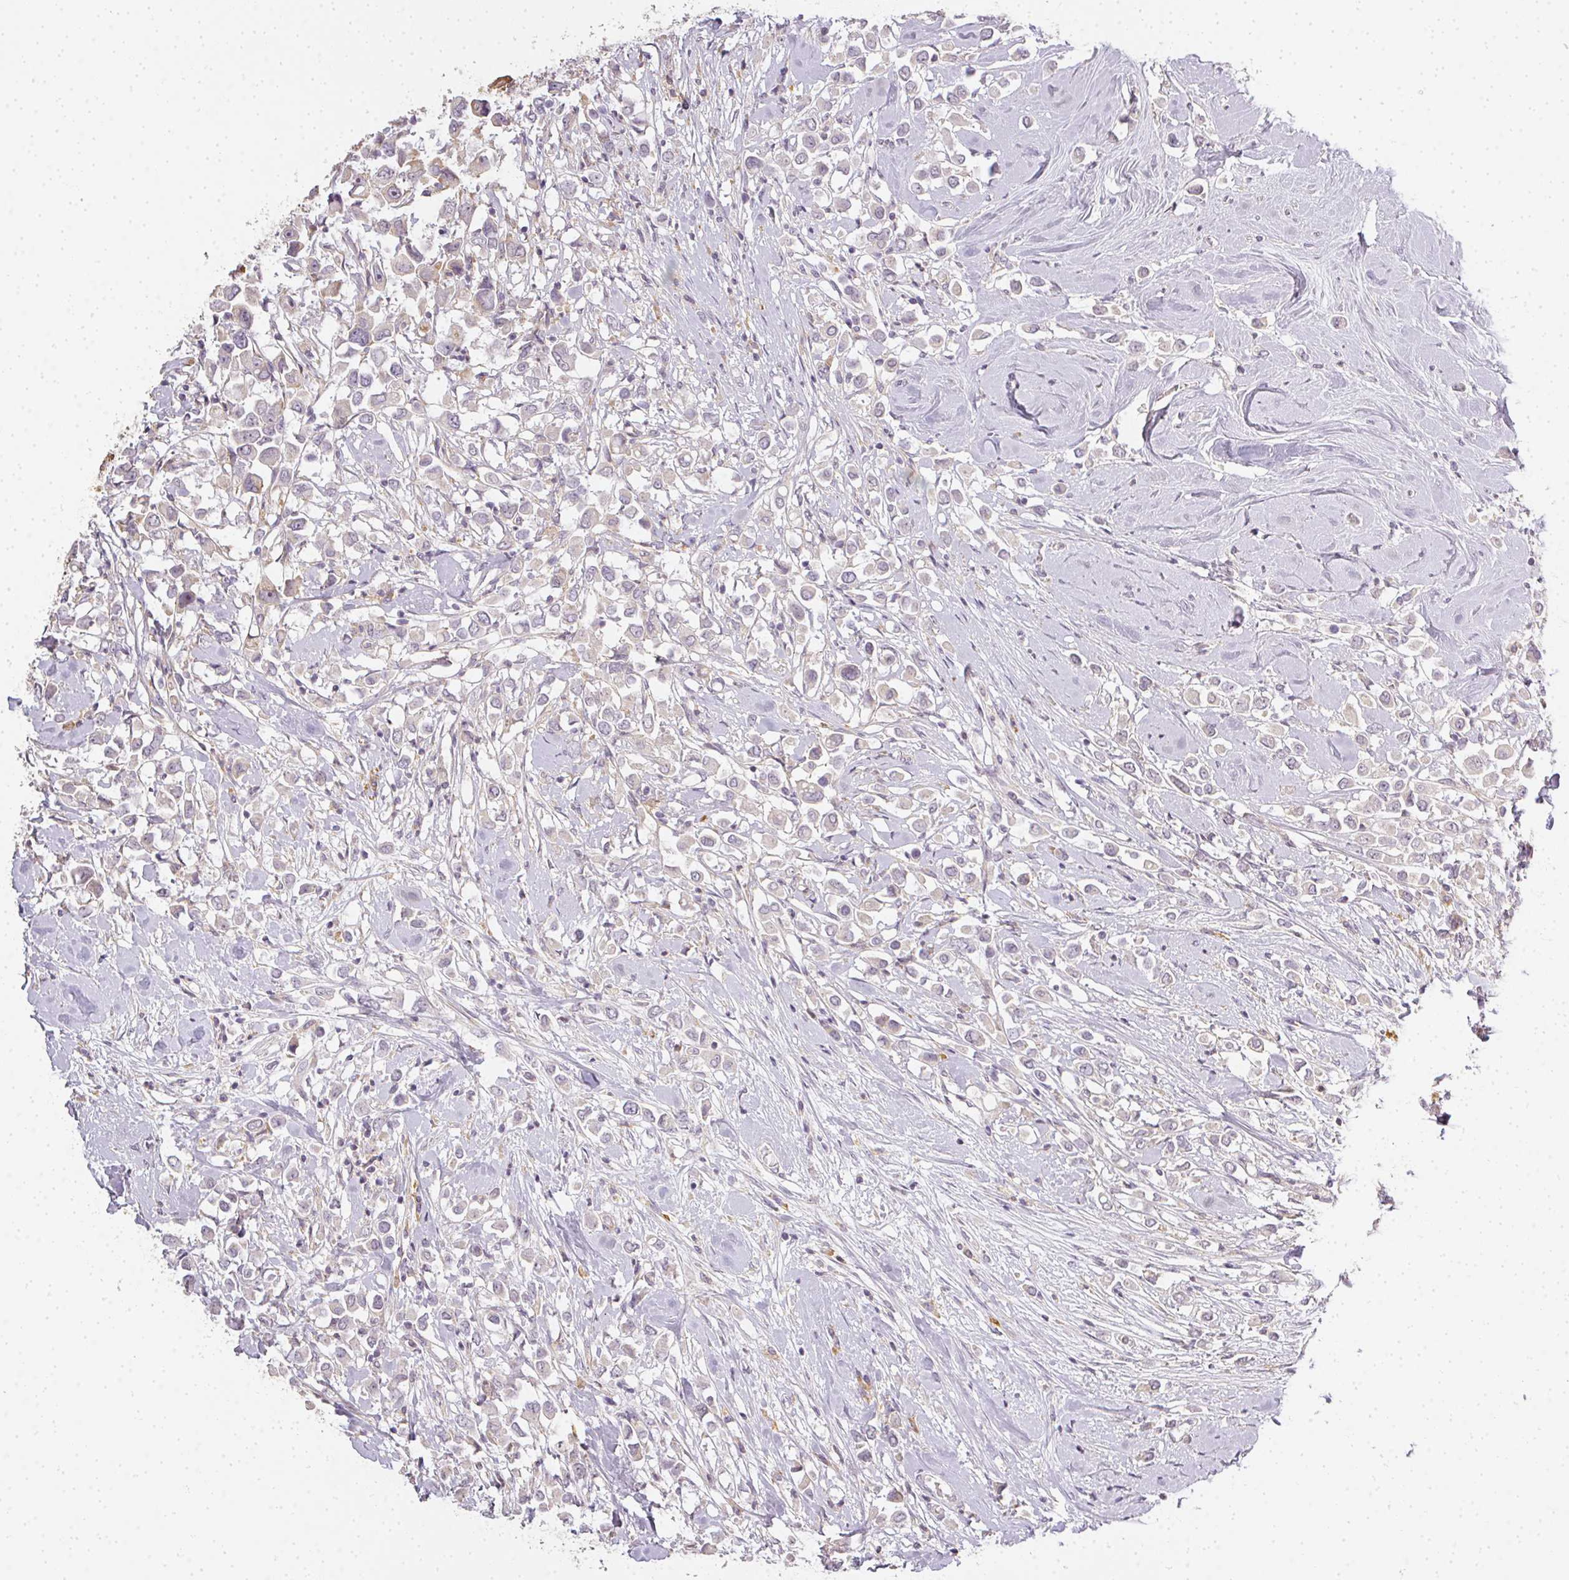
{"staining": {"intensity": "negative", "quantity": "none", "location": "none"}, "tissue": "breast cancer", "cell_type": "Tumor cells", "image_type": "cancer", "snomed": [{"axis": "morphology", "description": "Duct carcinoma"}, {"axis": "topography", "description": "Breast"}], "caption": "Tumor cells are negative for brown protein staining in breast cancer (infiltrating ductal carcinoma). Brightfield microscopy of immunohistochemistry (IHC) stained with DAB (brown) and hematoxylin (blue), captured at high magnification.", "gene": "MED19", "patient": {"sex": "female", "age": 61}}